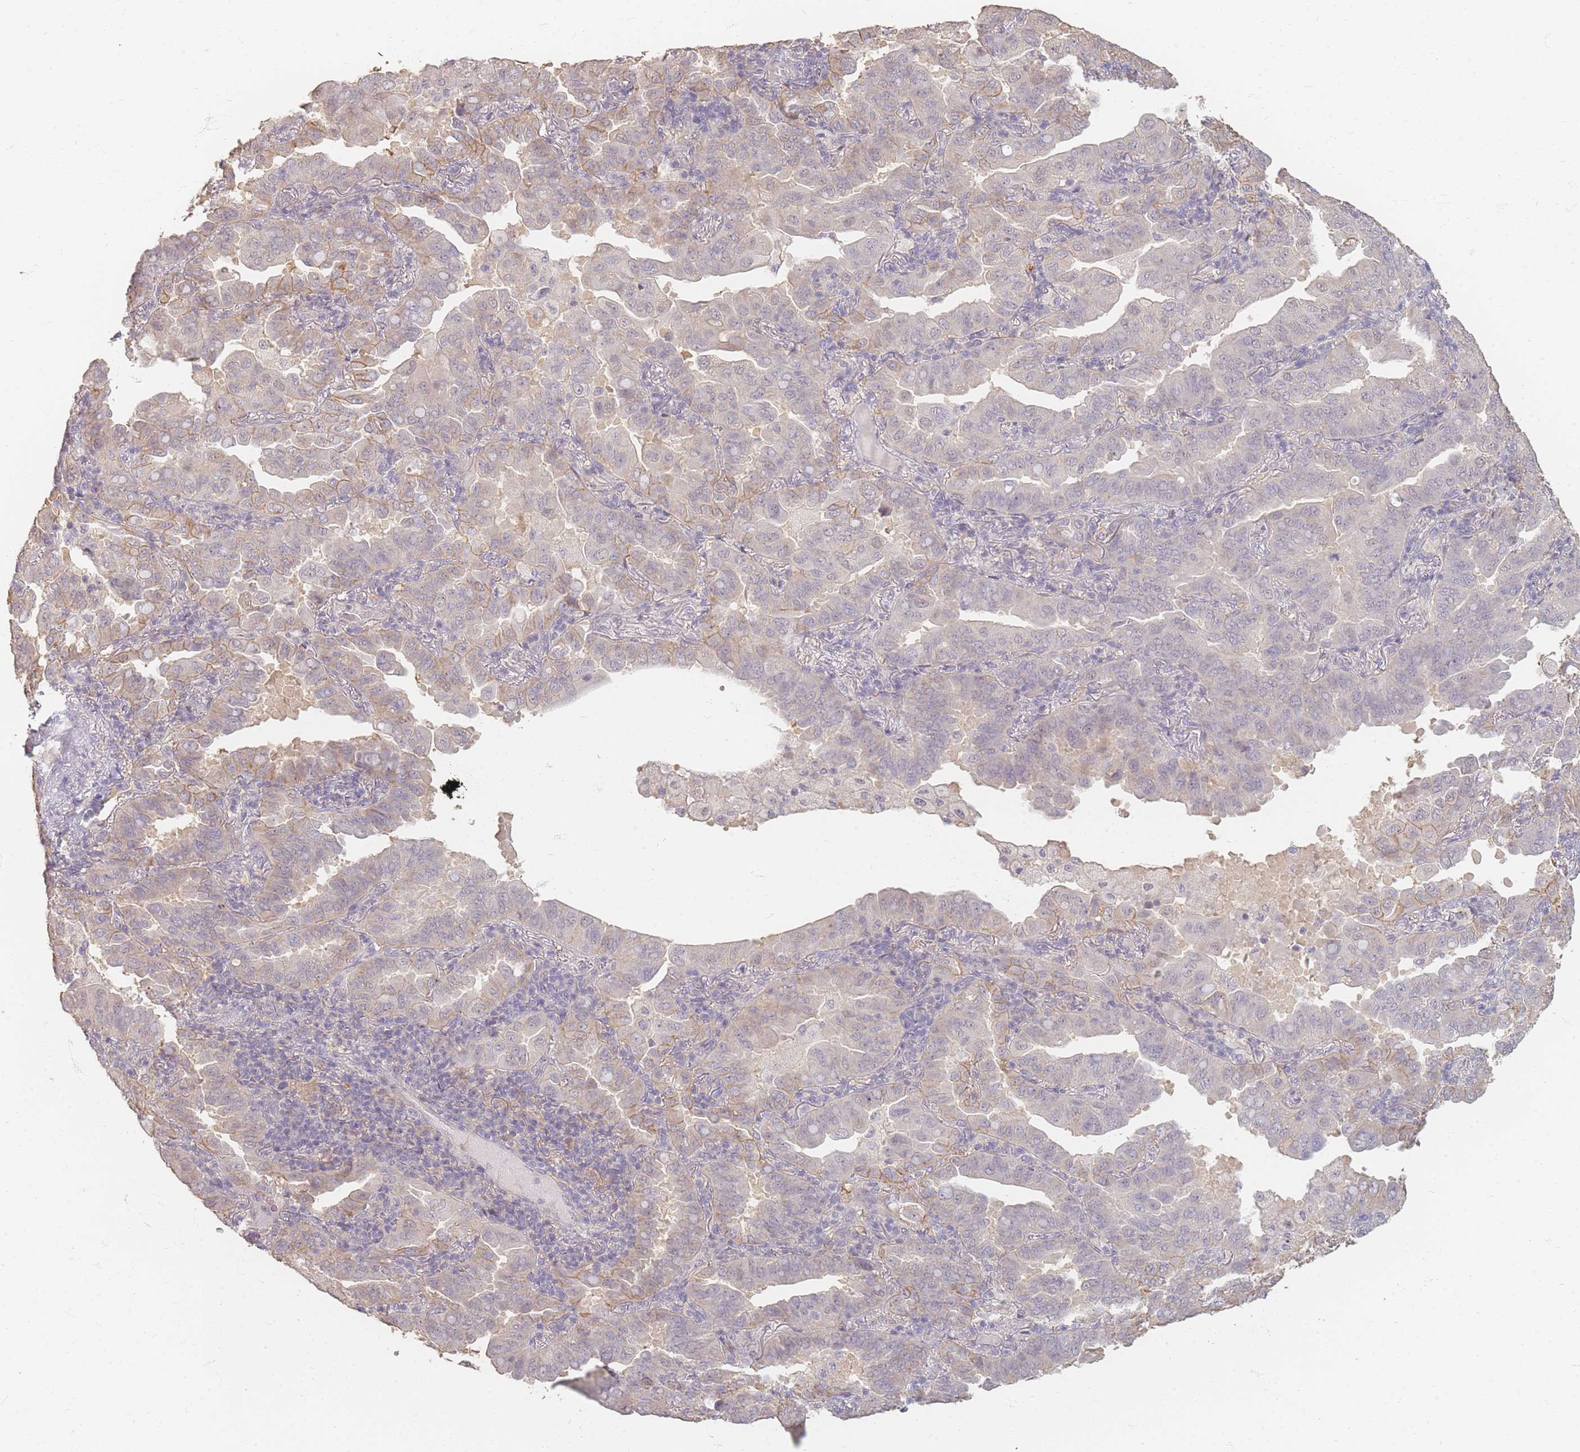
{"staining": {"intensity": "moderate", "quantity": "<25%", "location": "cytoplasmic/membranous"}, "tissue": "lung cancer", "cell_type": "Tumor cells", "image_type": "cancer", "snomed": [{"axis": "morphology", "description": "Adenocarcinoma, NOS"}, {"axis": "topography", "description": "Lung"}], "caption": "An immunohistochemistry micrograph of tumor tissue is shown. Protein staining in brown labels moderate cytoplasmic/membranous positivity in lung cancer (adenocarcinoma) within tumor cells. (IHC, brightfield microscopy, high magnification).", "gene": "RFTN1", "patient": {"sex": "male", "age": 64}}